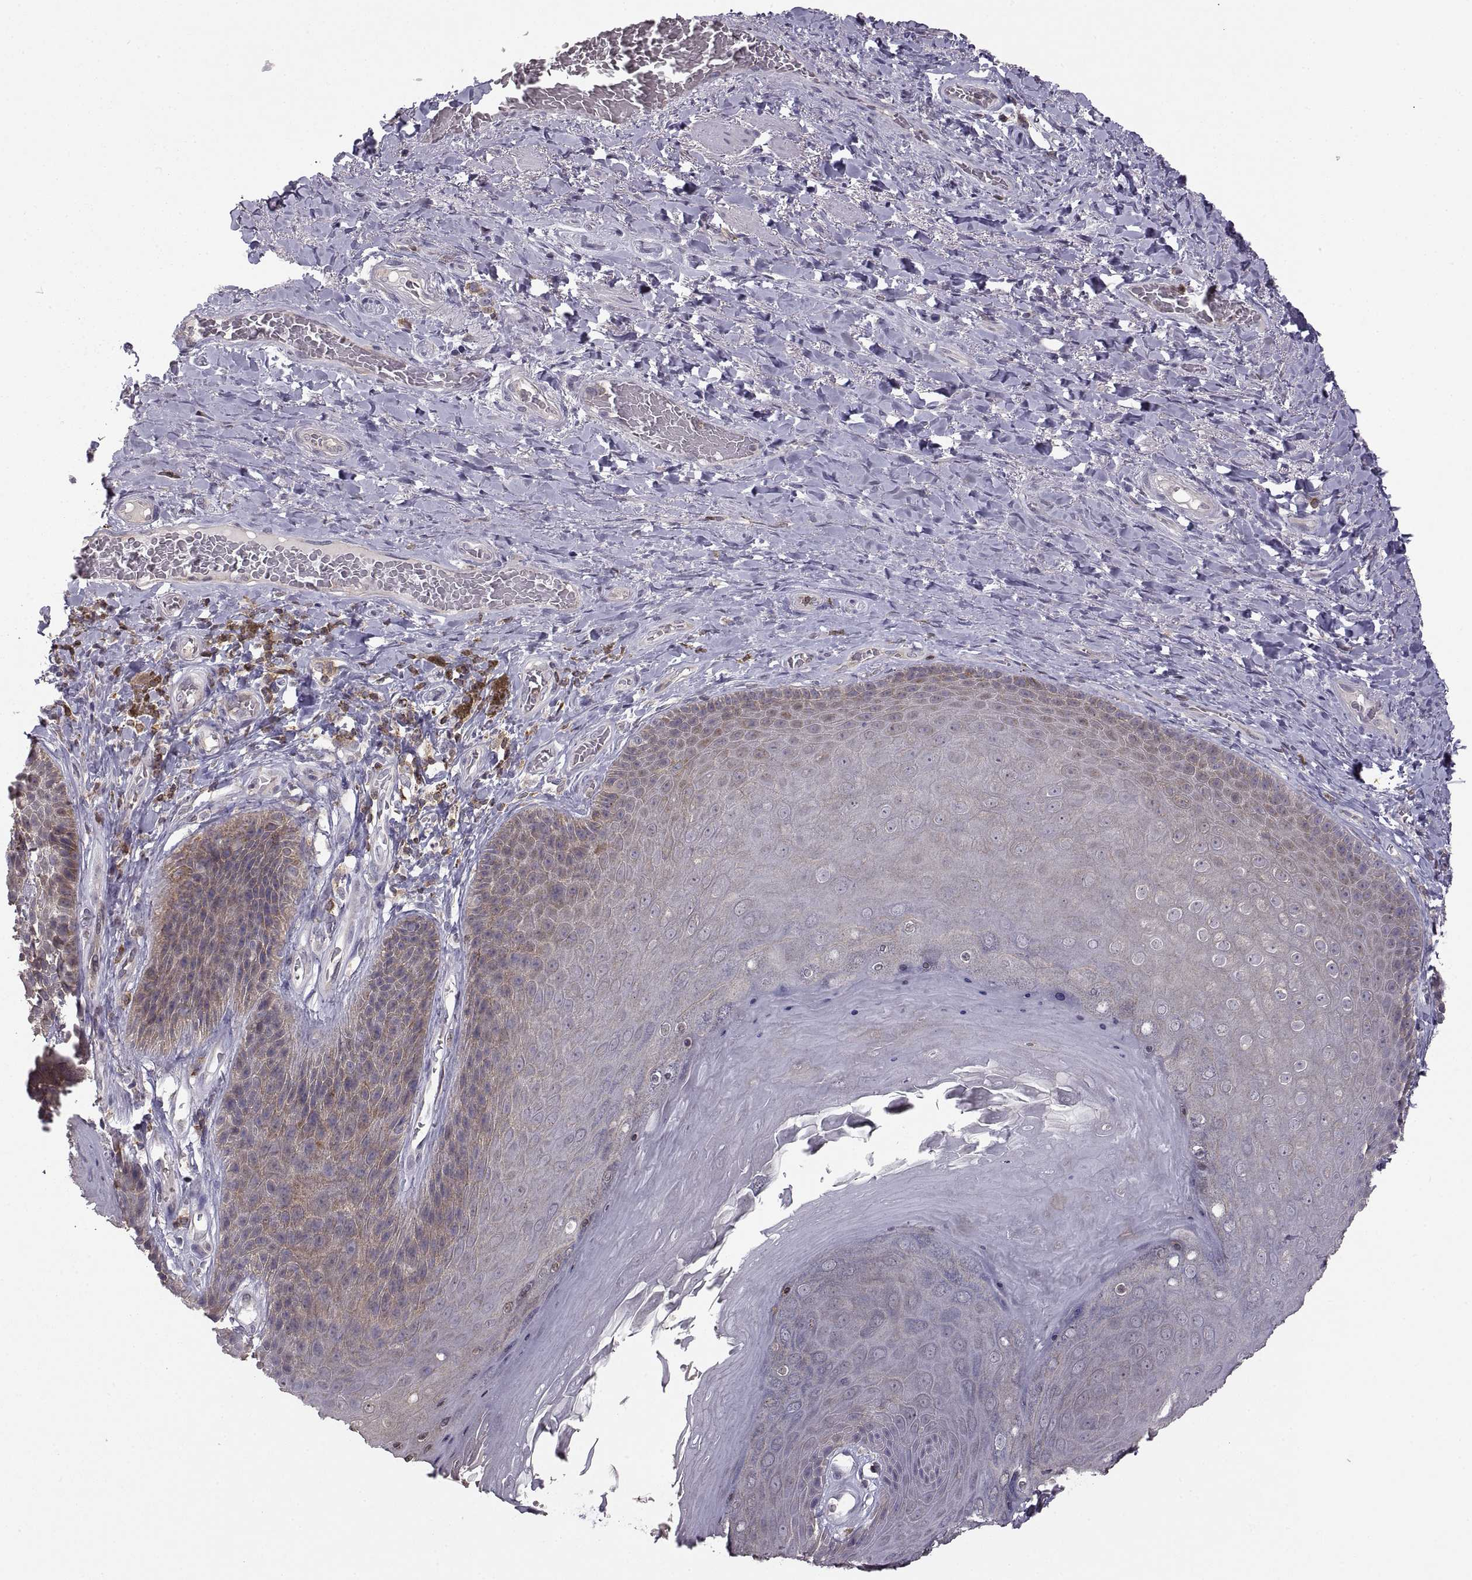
{"staining": {"intensity": "weak", "quantity": "<25%", "location": "cytoplasmic/membranous"}, "tissue": "skin", "cell_type": "Epidermal cells", "image_type": "normal", "snomed": [{"axis": "morphology", "description": "Normal tissue, NOS"}, {"axis": "topography", "description": "Skeletal muscle"}, {"axis": "topography", "description": "Anal"}, {"axis": "topography", "description": "Peripheral nerve tissue"}], "caption": "Immunohistochemistry photomicrograph of unremarkable skin: skin stained with DAB (3,3'-diaminobenzidine) demonstrates no significant protein positivity in epidermal cells.", "gene": "EZR", "patient": {"sex": "male", "age": 53}}